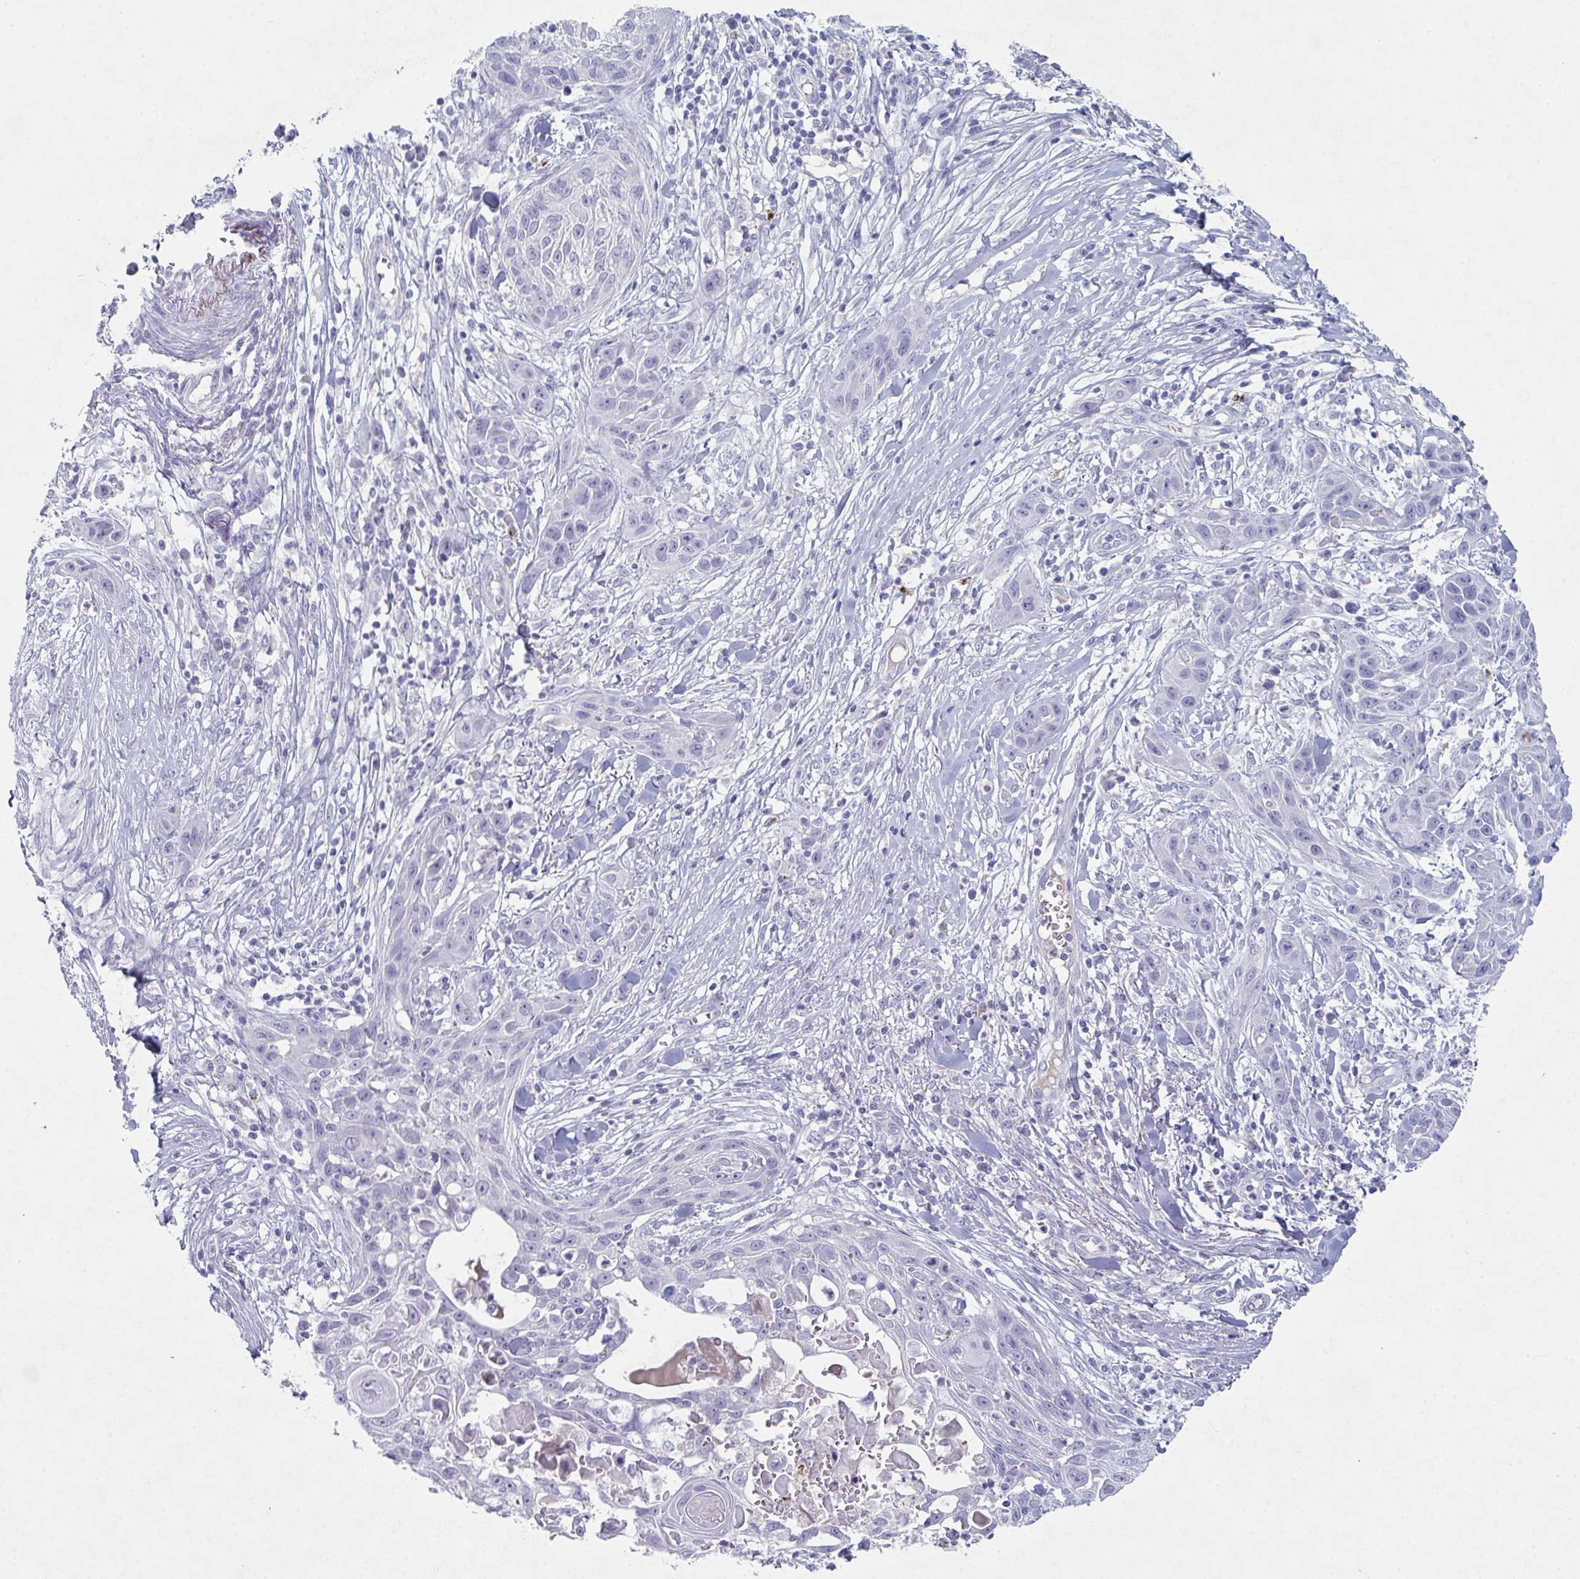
{"staining": {"intensity": "negative", "quantity": "none", "location": "none"}, "tissue": "skin cancer", "cell_type": "Tumor cells", "image_type": "cancer", "snomed": [{"axis": "morphology", "description": "Squamous cell carcinoma, NOS"}, {"axis": "topography", "description": "Skin"}, {"axis": "topography", "description": "Vulva"}], "caption": "There is no significant positivity in tumor cells of skin cancer. (DAB (3,3'-diaminobenzidine) immunohistochemistry visualized using brightfield microscopy, high magnification).", "gene": "ADAM21", "patient": {"sex": "female", "age": 83}}